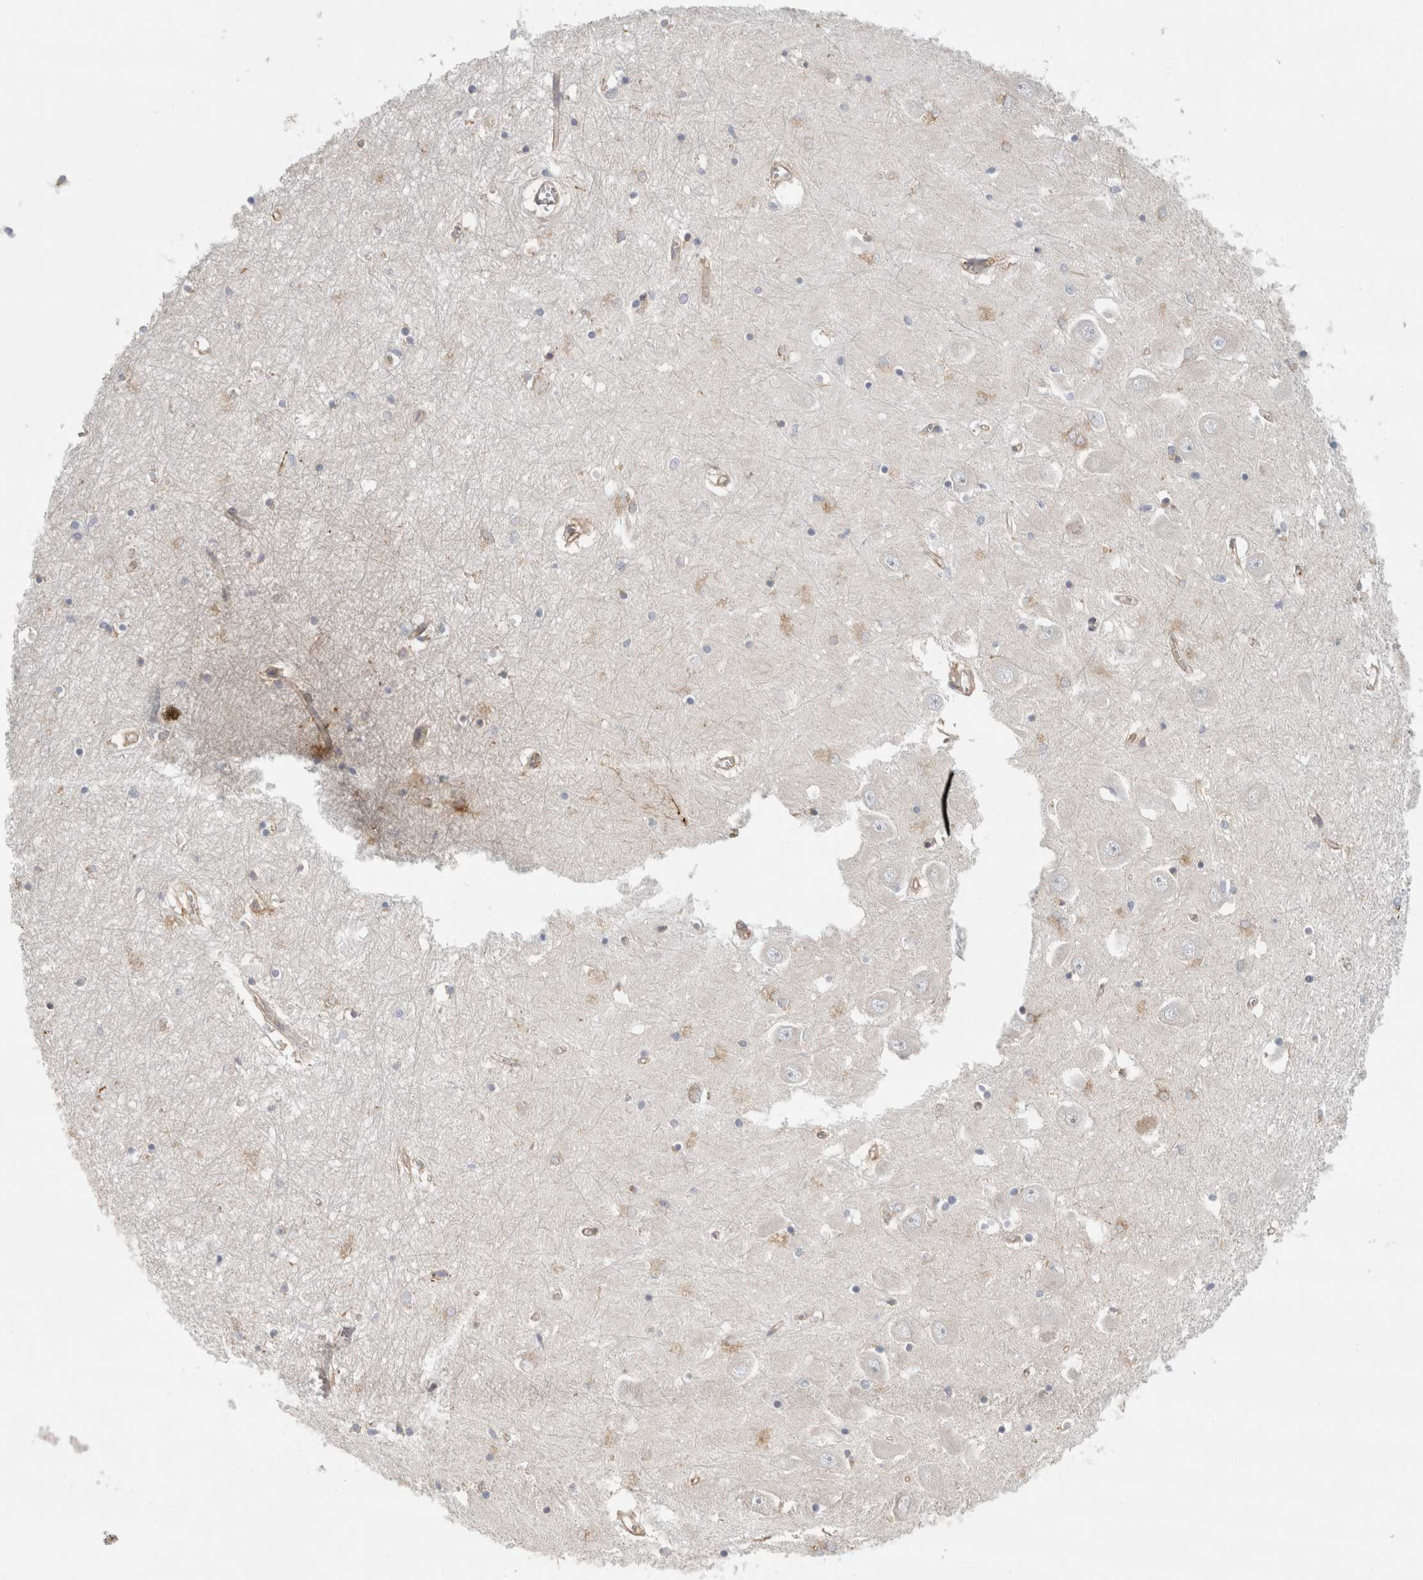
{"staining": {"intensity": "weak", "quantity": "<25%", "location": "cytoplasmic/membranous"}, "tissue": "hippocampus", "cell_type": "Glial cells", "image_type": "normal", "snomed": [{"axis": "morphology", "description": "Normal tissue, NOS"}, {"axis": "topography", "description": "Hippocampus"}], "caption": "Immunohistochemistry (IHC) histopathology image of unremarkable hippocampus: human hippocampus stained with DAB reveals no significant protein expression in glial cells.", "gene": "SYTL5", "patient": {"sex": "male", "age": 70}}